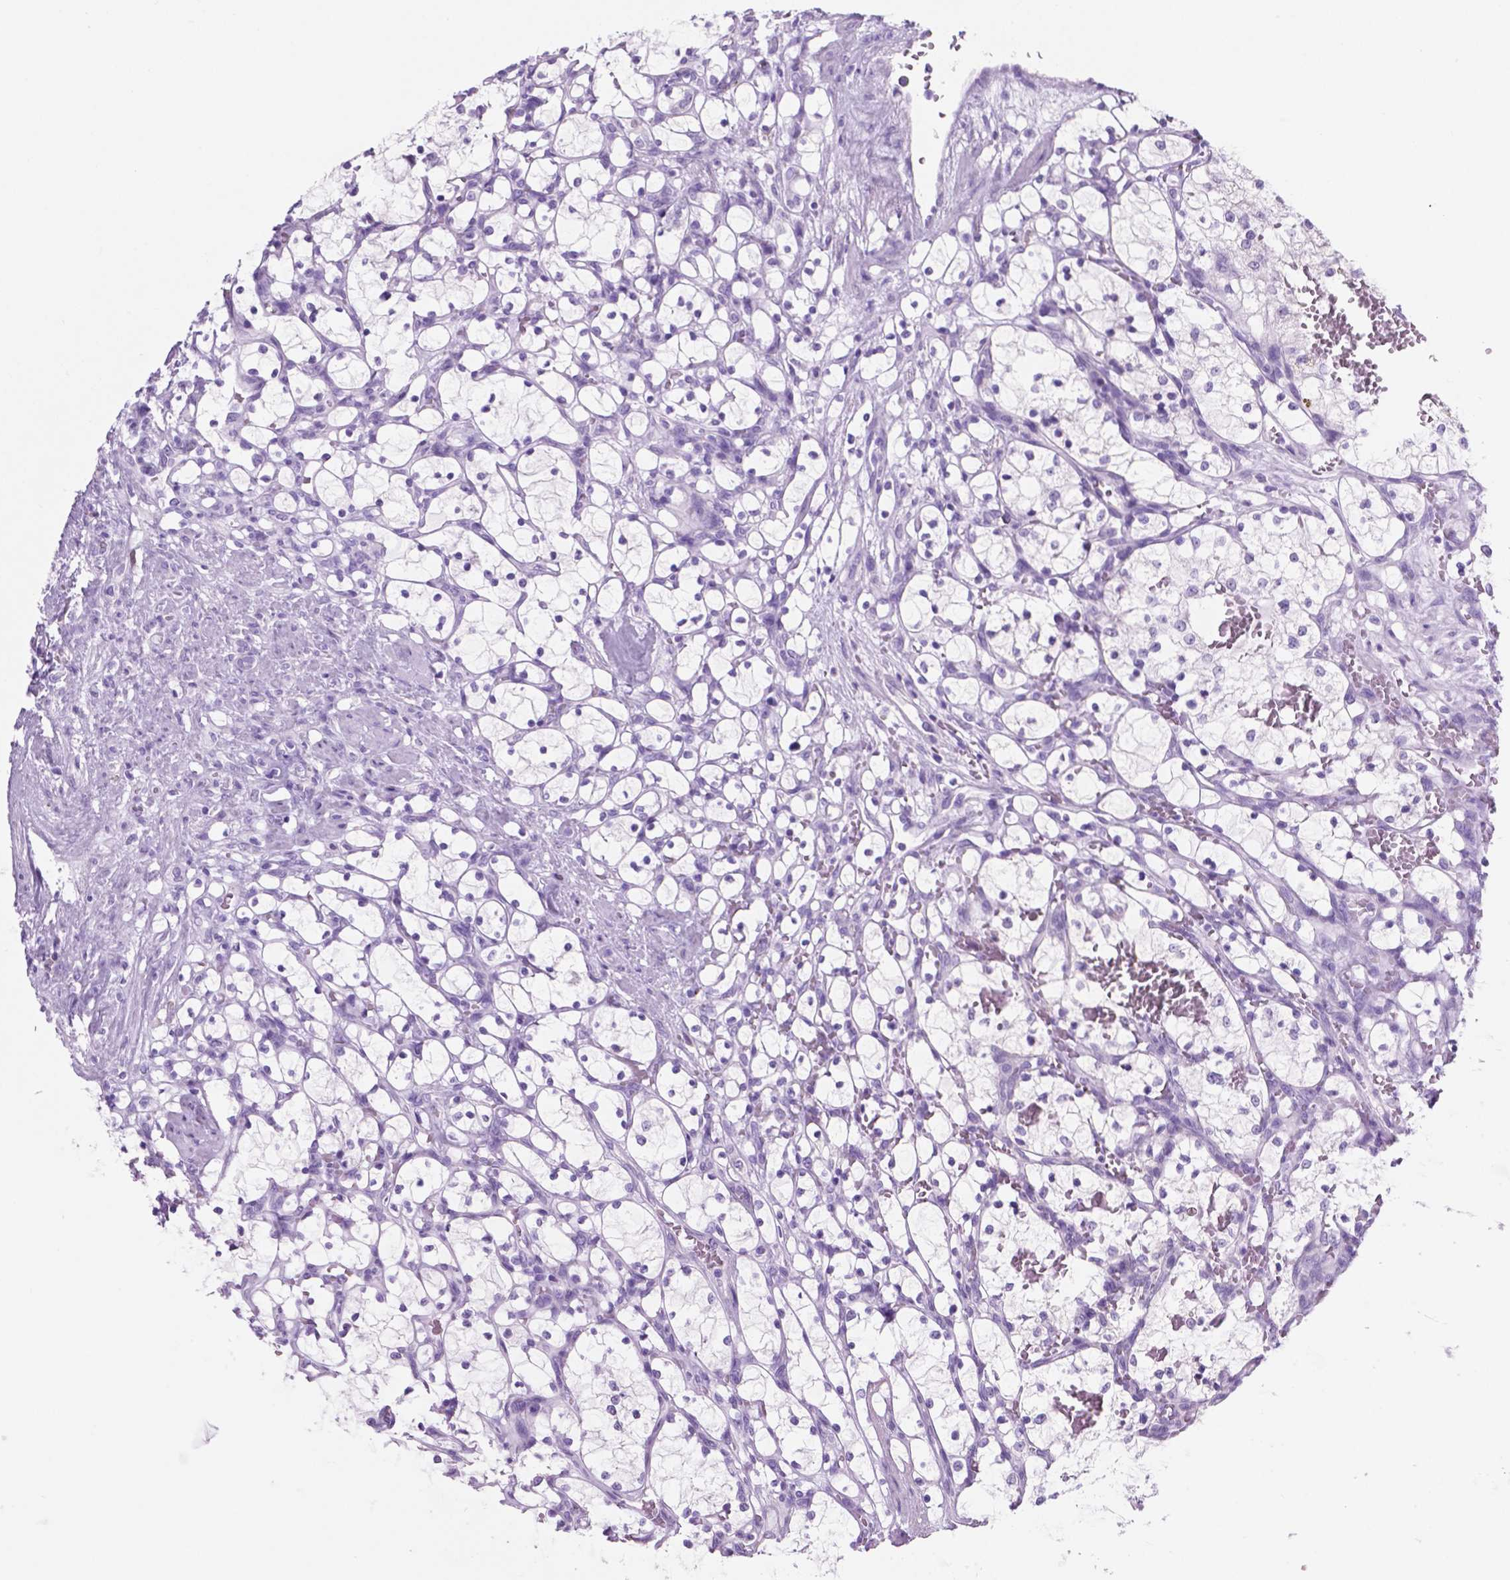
{"staining": {"intensity": "negative", "quantity": "none", "location": "none"}, "tissue": "renal cancer", "cell_type": "Tumor cells", "image_type": "cancer", "snomed": [{"axis": "morphology", "description": "Adenocarcinoma, NOS"}, {"axis": "topography", "description": "Kidney"}], "caption": "The histopathology image shows no significant expression in tumor cells of renal adenocarcinoma. The staining is performed using DAB (3,3'-diaminobenzidine) brown chromogen with nuclei counter-stained in using hematoxylin.", "gene": "GRIN2B", "patient": {"sex": "female", "age": 69}}